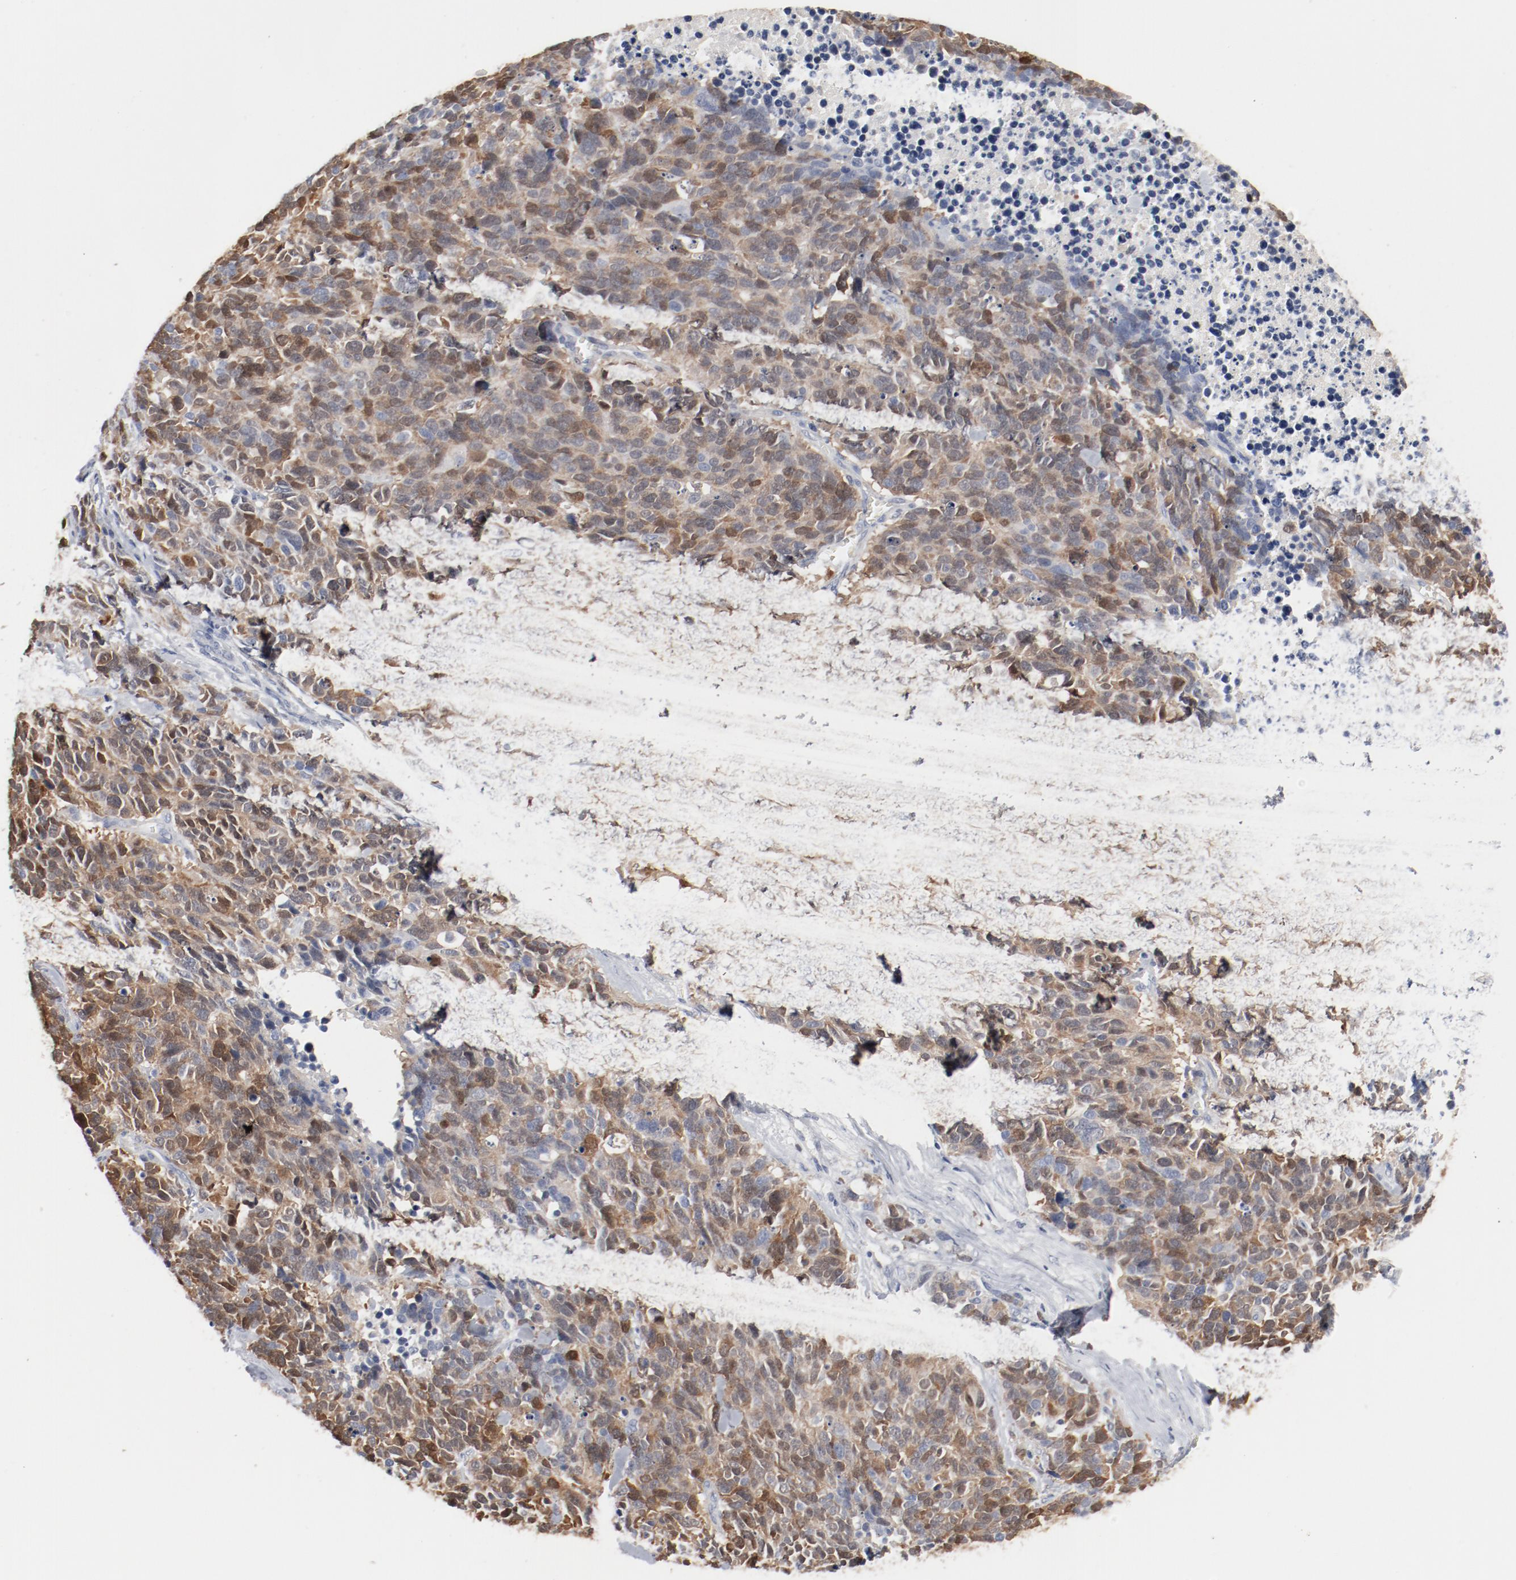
{"staining": {"intensity": "moderate", "quantity": ">75%", "location": "cytoplasmic/membranous,nuclear"}, "tissue": "lung cancer", "cell_type": "Tumor cells", "image_type": "cancer", "snomed": [{"axis": "morphology", "description": "Neoplasm, malignant, NOS"}, {"axis": "topography", "description": "Lung"}], "caption": "A photomicrograph of lung cancer (malignant neoplasm) stained for a protein displays moderate cytoplasmic/membranous and nuclear brown staining in tumor cells.", "gene": "CDK1", "patient": {"sex": "female", "age": 58}}